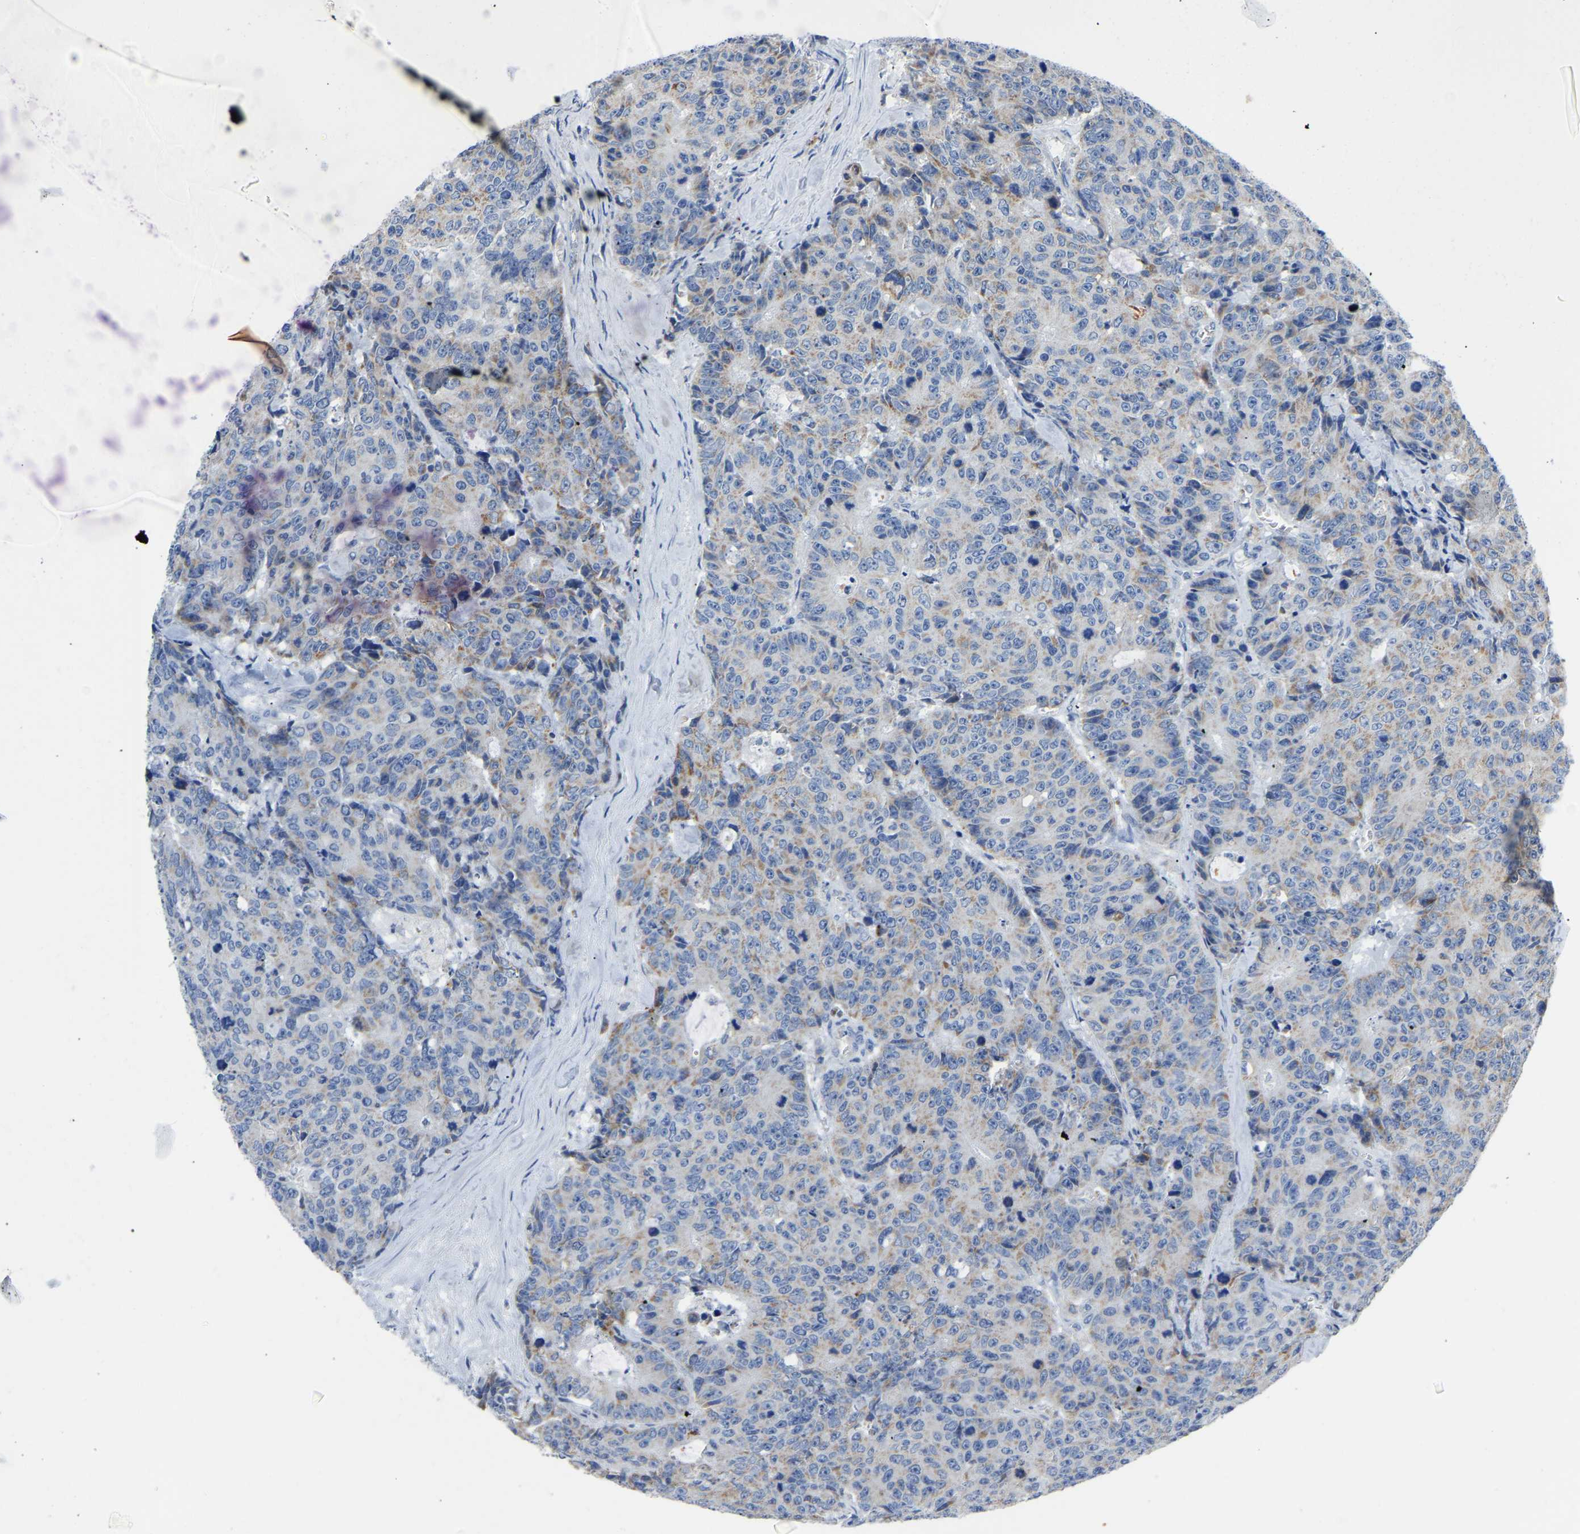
{"staining": {"intensity": "weak", "quantity": "<25%", "location": "cytoplasmic/membranous"}, "tissue": "colorectal cancer", "cell_type": "Tumor cells", "image_type": "cancer", "snomed": [{"axis": "morphology", "description": "Adenocarcinoma, NOS"}, {"axis": "topography", "description": "Colon"}], "caption": "Immunohistochemical staining of human colorectal adenocarcinoma reveals no significant positivity in tumor cells.", "gene": "ETFA", "patient": {"sex": "female", "age": 86}}